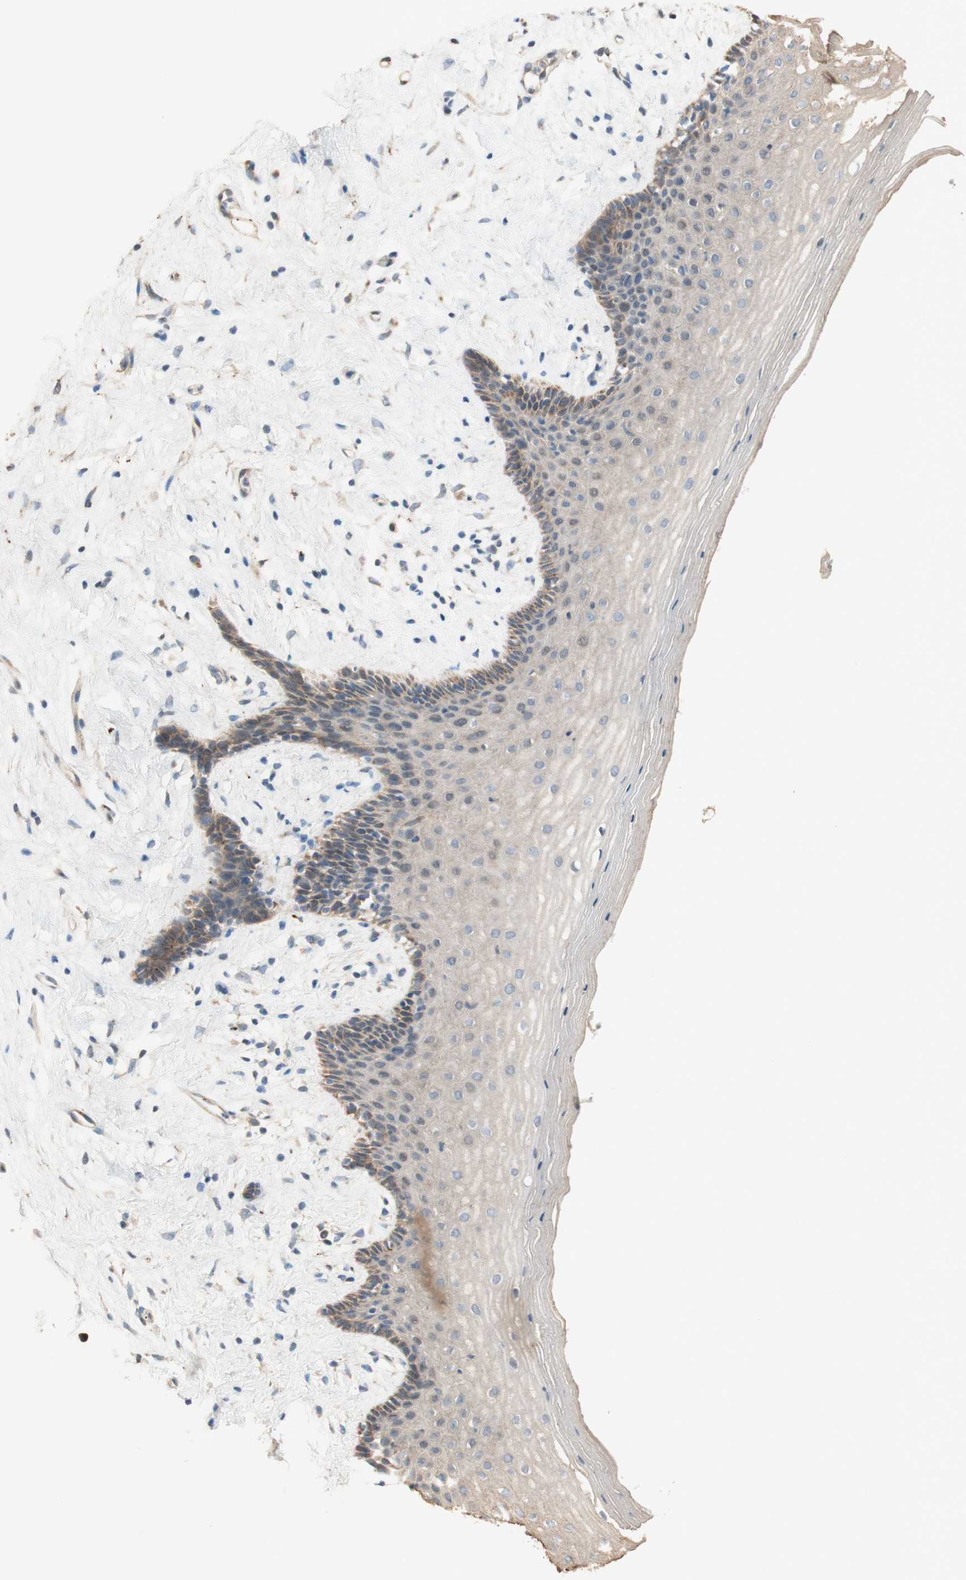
{"staining": {"intensity": "moderate", "quantity": "25%-75%", "location": "cytoplasmic/membranous"}, "tissue": "vagina", "cell_type": "Squamous epithelial cells", "image_type": "normal", "snomed": [{"axis": "morphology", "description": "Normal tissue, NOS"}, {"axis": "topography", "description": "Vagina"}], "caption": "Vagina stained with immunohistochemistry reveals moderate cytoplasmic/membranous positivity in approximately 25%-75% of squamous epithelial cells.", "gene": "PTPN21", "patient": {"sex": "female", "age": 44}}